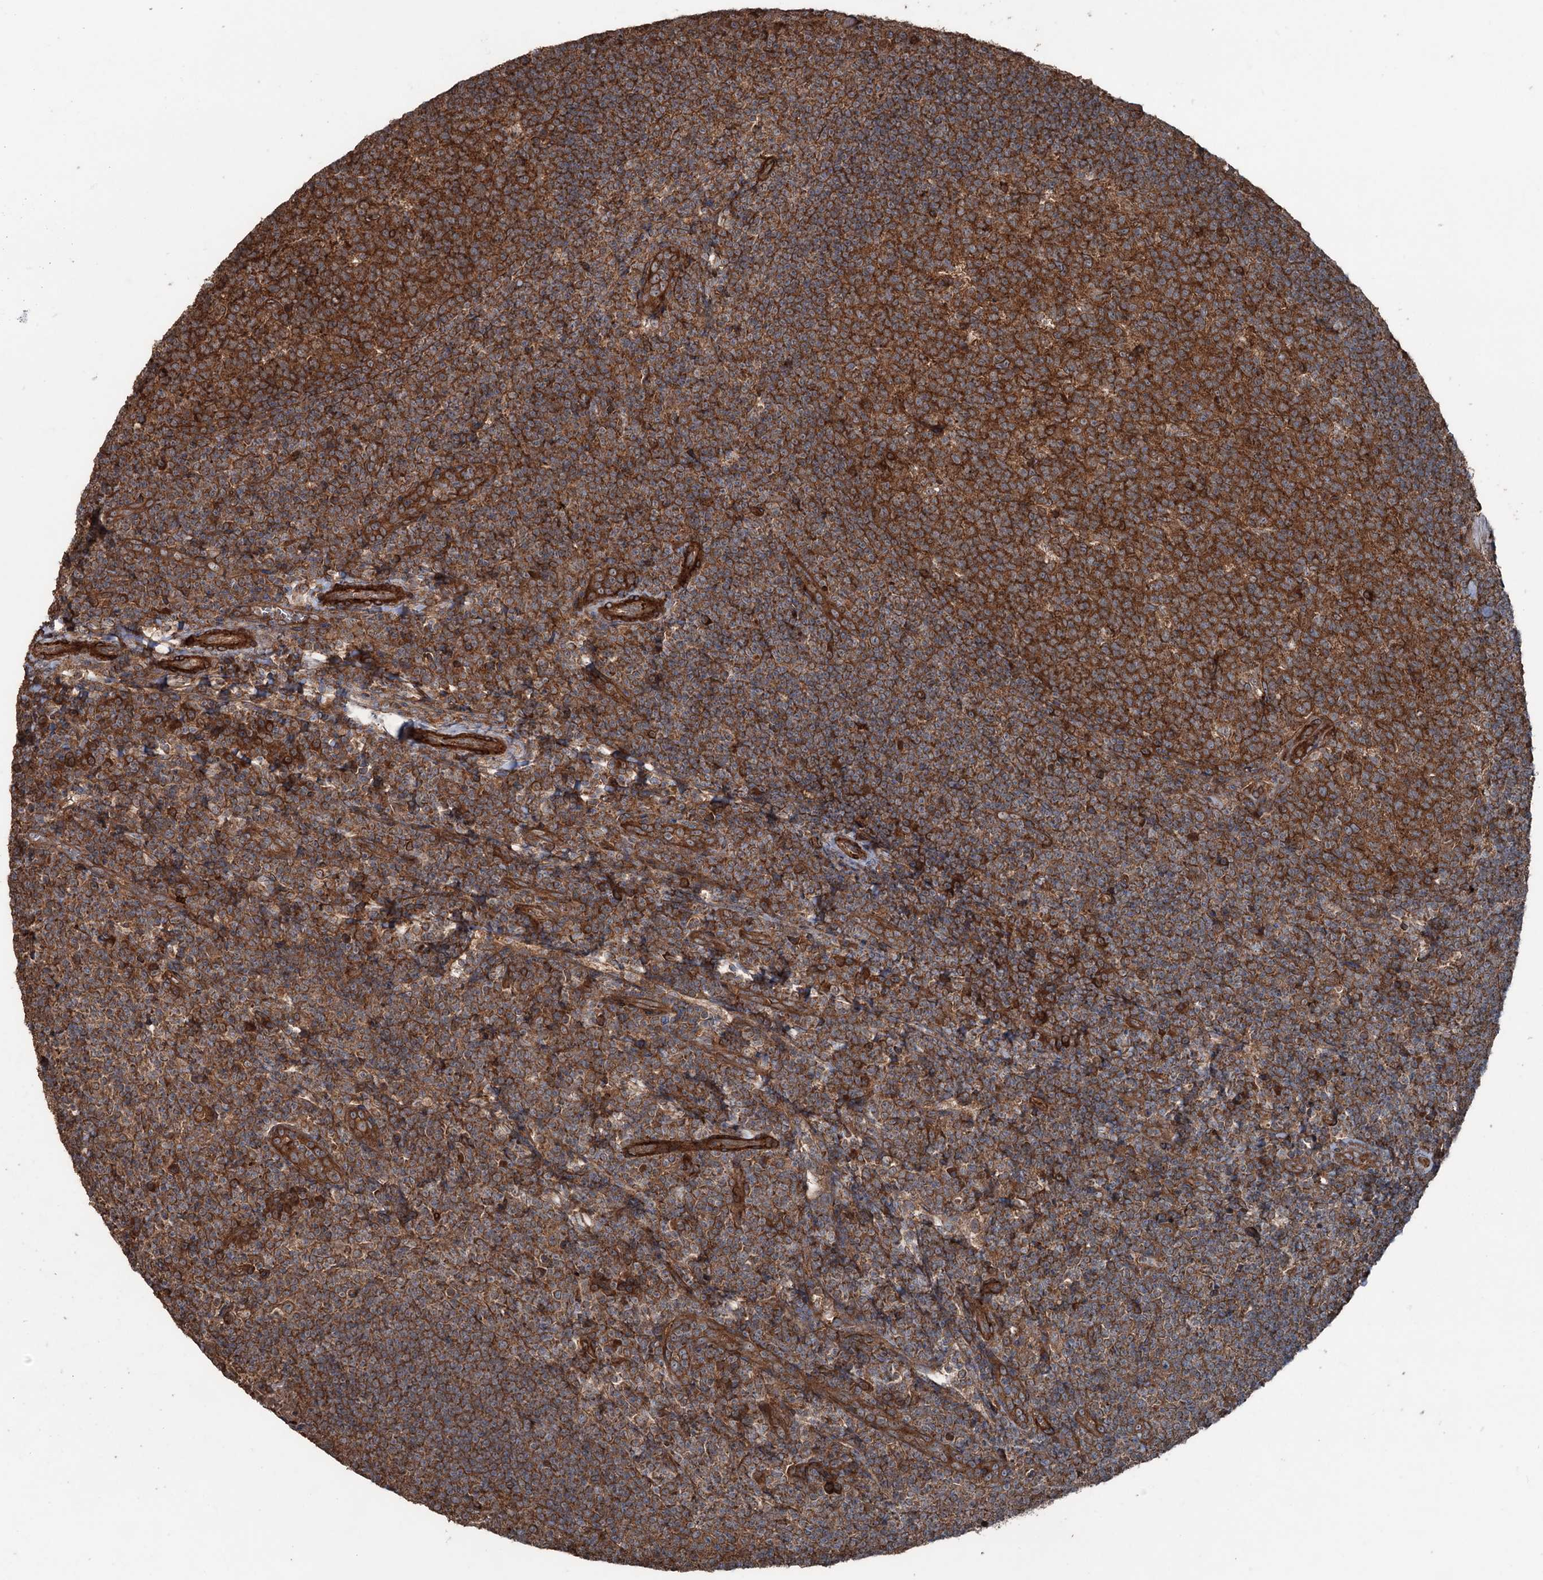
{"staining": {"intensity": "strong", "quantity": ">75%", "location": "cytoplasmic/membranous"}, "tissue": "tonsil", "cell_type": "Germinal center cells", "image_type": "normal", "snomed": [{"axis": "morphology", "description": "Normal tissue, NOS"}, {"axis": "topography", "description": "Tonsil"}], "caption": "This image exhibits immunohistochemistry (IHC) staining of benign tonsil, with high strong cytoplasmic/membranous positivity in approximately >75% of germinal center cells.", "gene": "RNF214", "patient": {"sex": "female", "age": 10}}